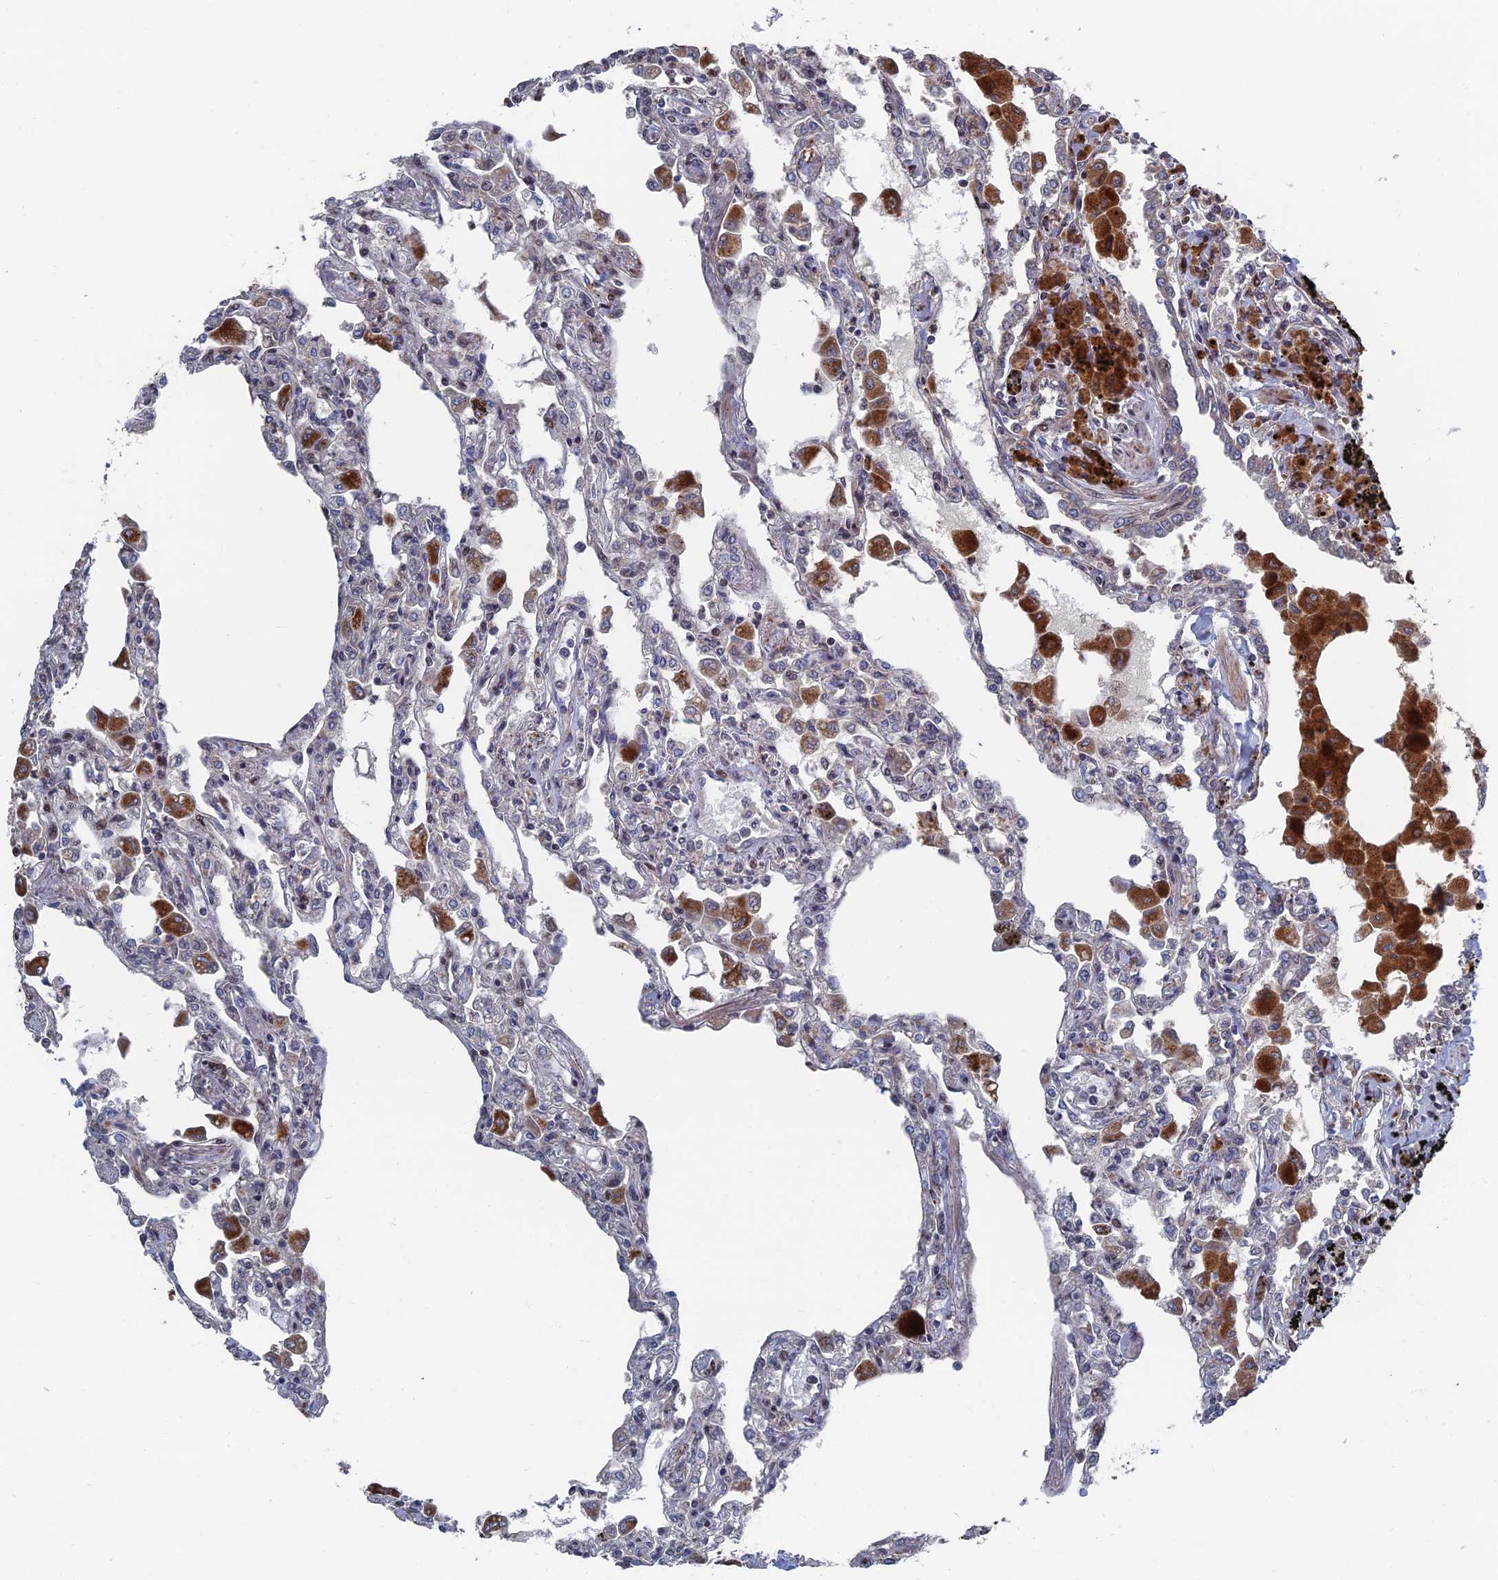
{"staining": {"intensity": "negative", "quantity": "none", "location": "none"}, "tissue": "lung", "cell_type": "Alveolar cells", "image_type": "normal", "snomed": [{"axis": "morphology", "description": "Normal tissue, NOS"}, {"axis": "topography", "description": "Bronchus"}, {"axis": "topography", "description": "Lung"}], "caption": "IHC photomicrograph of normal lung: lung stained with DAB (3,3'-diaminobenzidine) shows no significant protein expression in alveolar cells. Brightfield microscopy of immunohistochemistry stained with DAB (brown) and hematoxylin (blue), captured at high magnification.", "gene": "GTF2IRD1", "patient": {"sex": "female", "age": 49}}